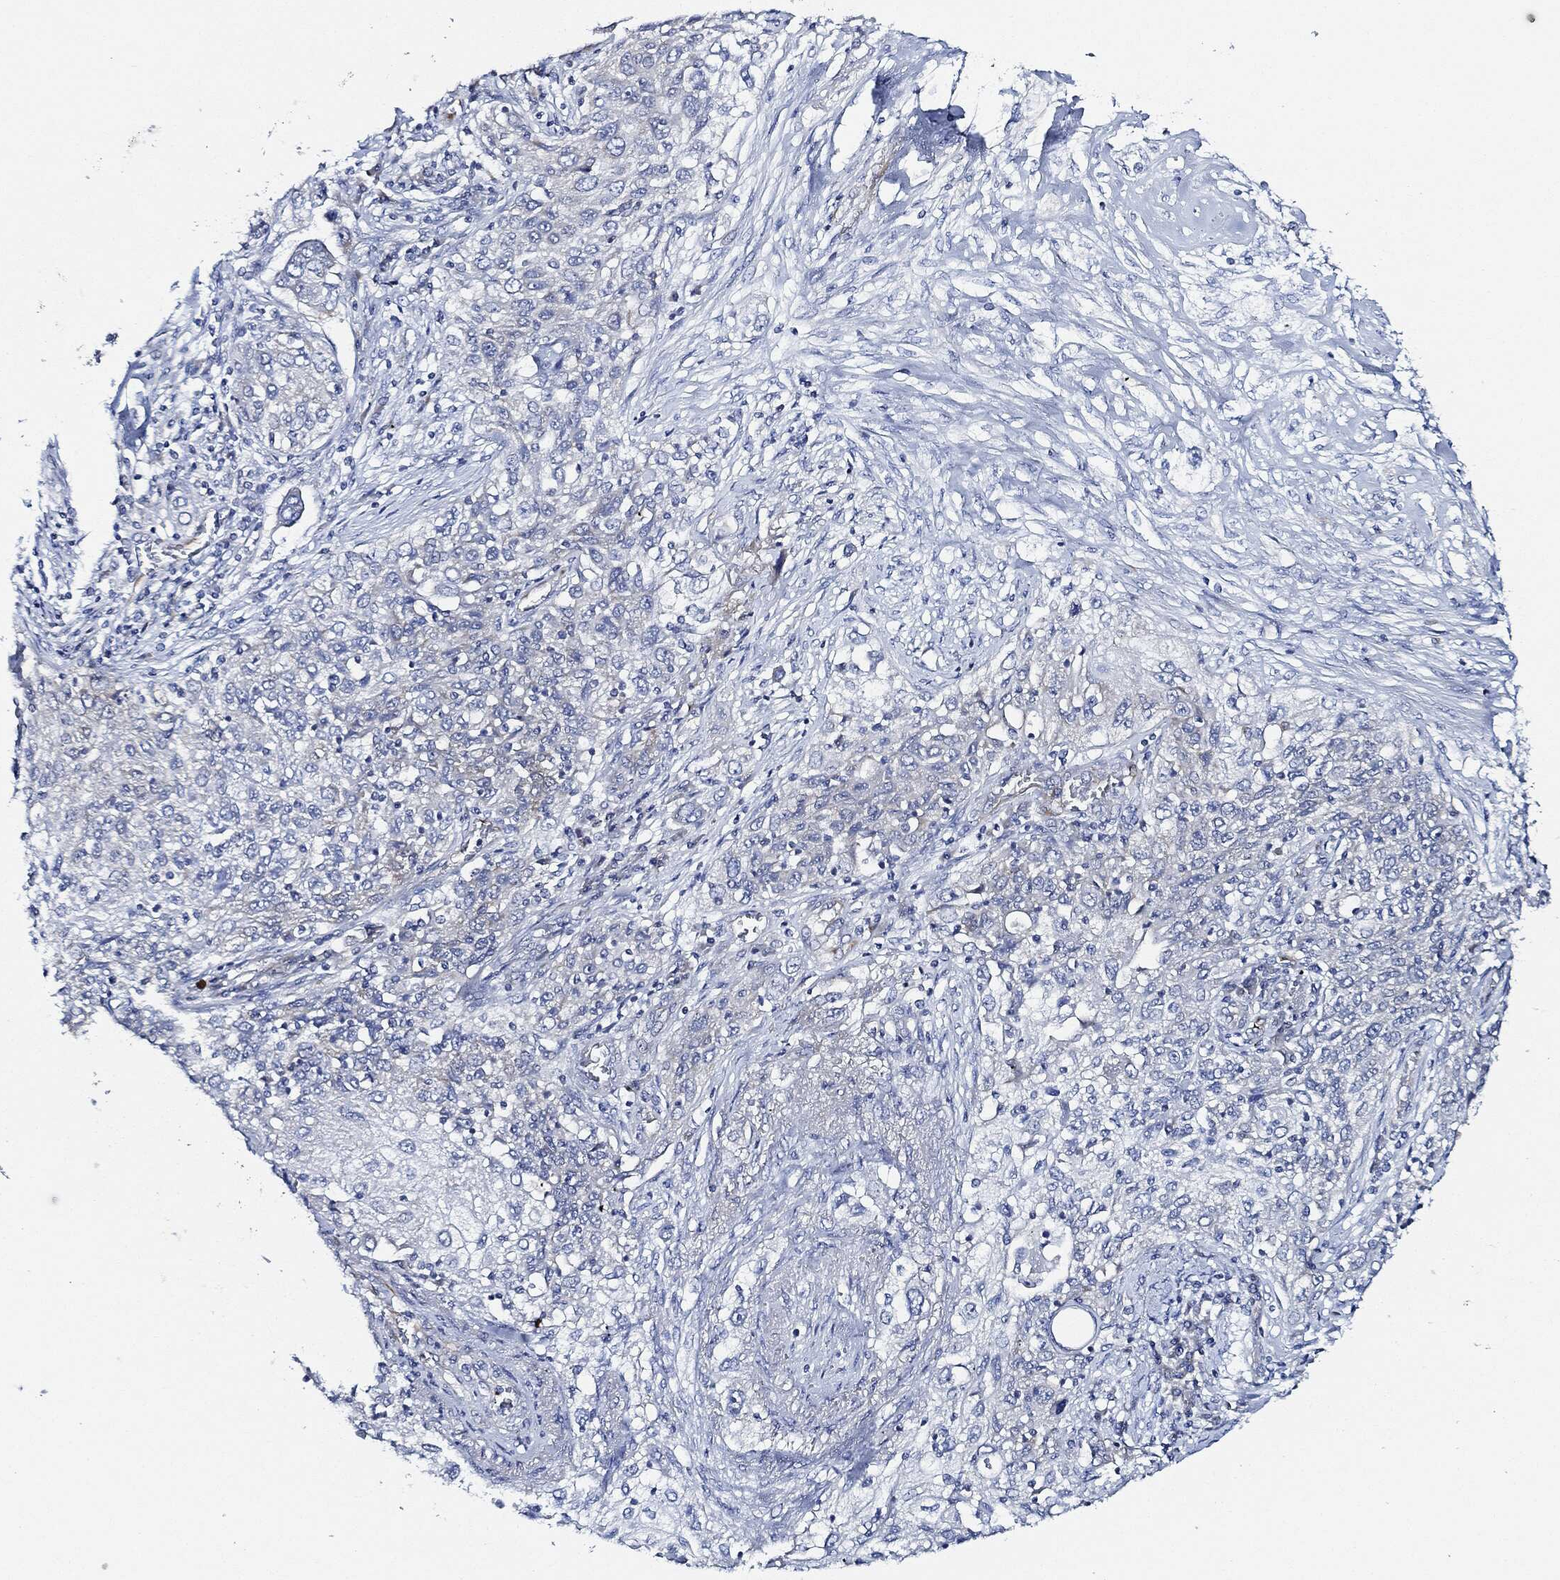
{"staining": {"intensity": "negative", "quantity": "none", "location": "none"}, "tissue": "lung cancer", "cell_type": "Tumor cells", "image_type": "cancer", "snomed": [{"axis": "morphology", "description": "Squamous cell carcinoma, NOS"}, {"axis": "topography", "description": "Lung"}], "caption": "DAB immunohistochemical staining of human squamous cell carcinoma (lung) displays no significant staining in tumor cells.", "gene": "THSD1", "patient": {"sex": "female", "age": 69}}